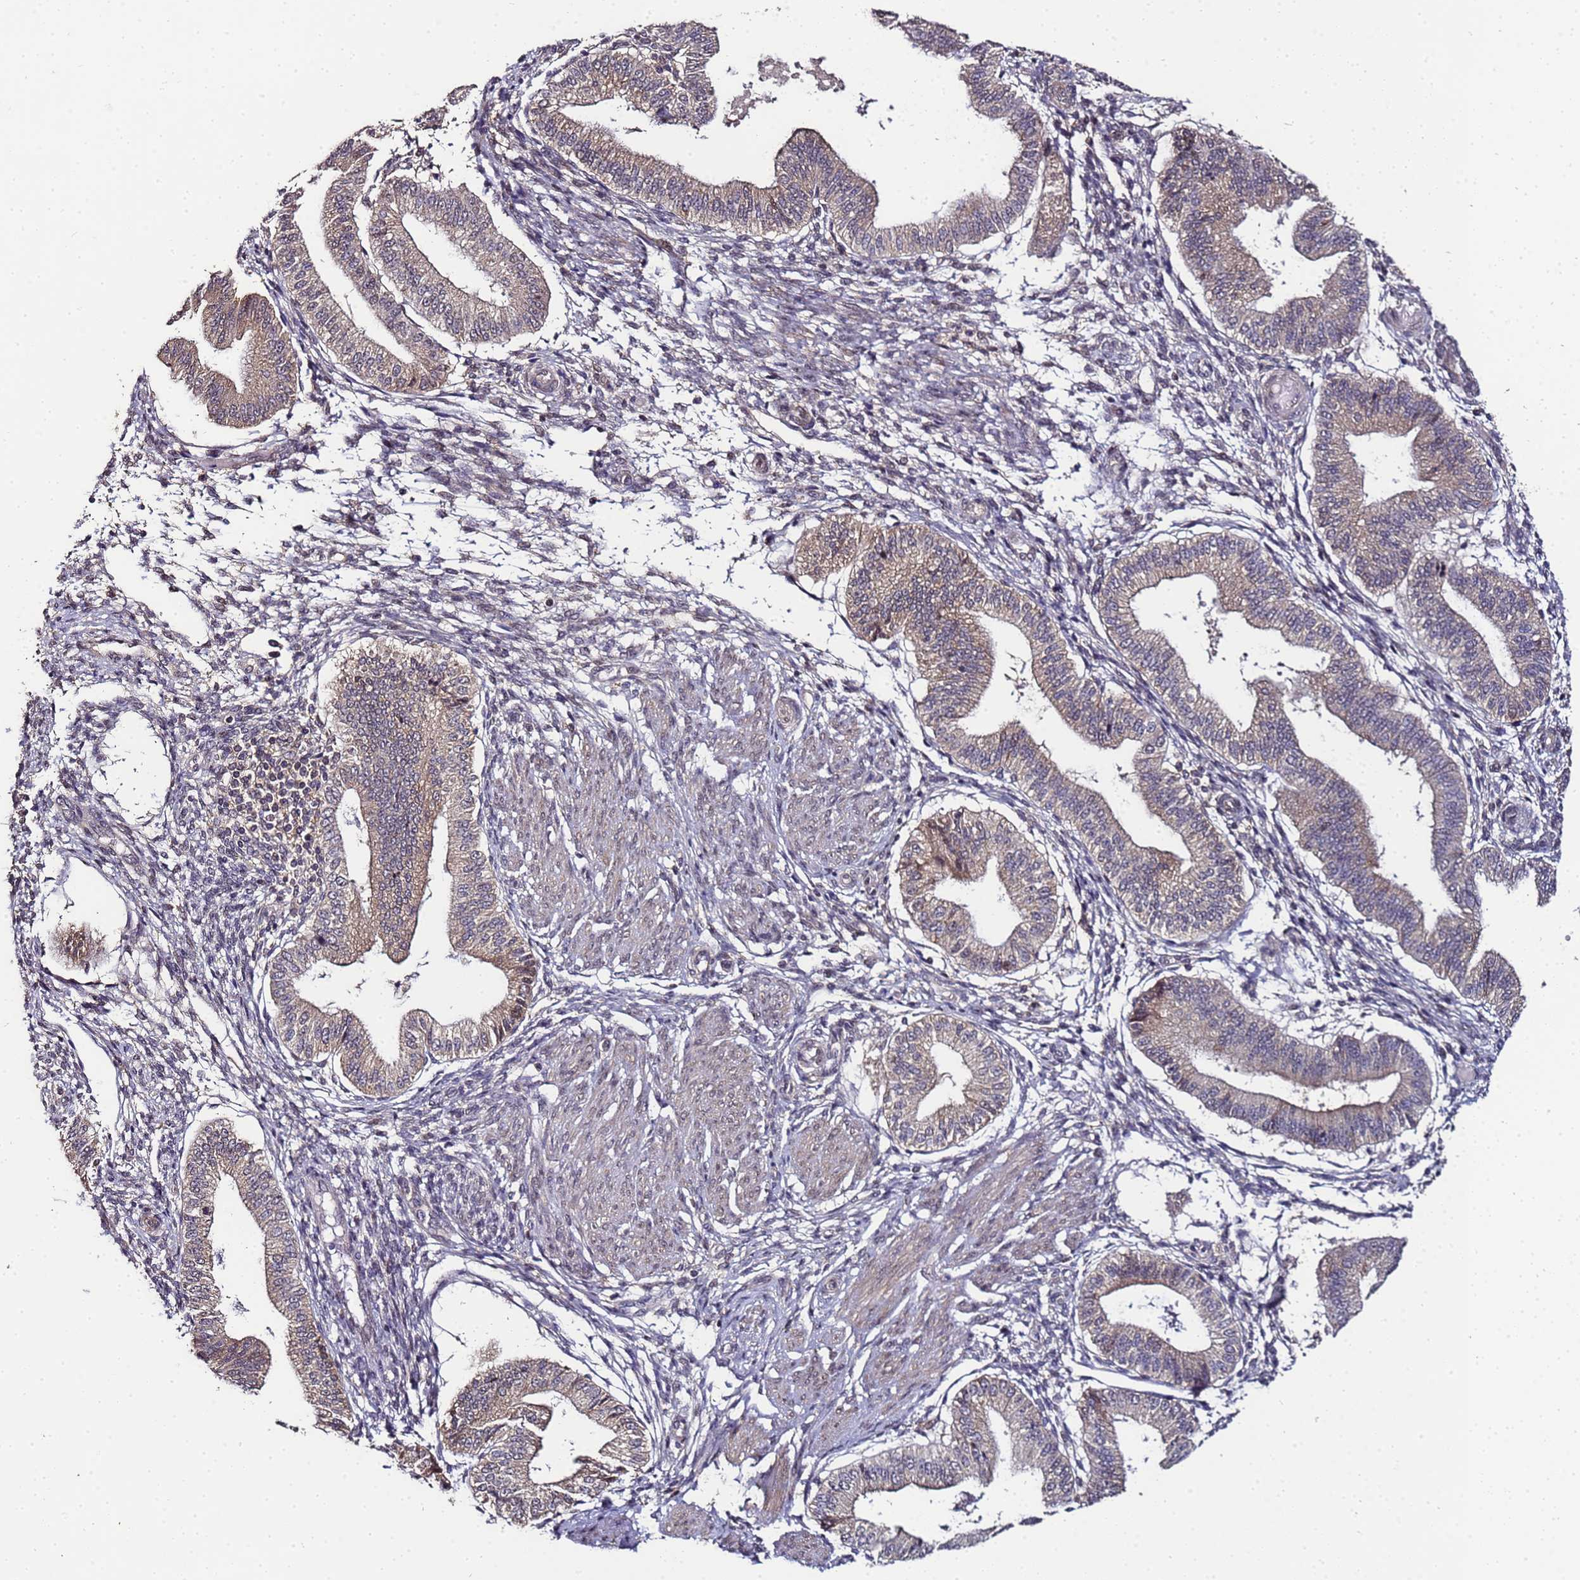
{"staining": {"intensity": "negative", "quantity": "none", "location": "none"}, "tissue": "endometrium", "cell_type": "Cells in endometrial stroma", "image_type": "normal", "snomed": [{"axis": "morphology", "description": "Normal tissue, NOS"}, {"axis": "topography", "description": "Endometrium"}], "caption": "This is an immunohistochemistry (IHC) photomicrograph of unremarkable human endometrium. There is no staining in cells in endometrial stroma.", "gene": "ANKRD17", "patient": {"sex": "female", "age": 39}}